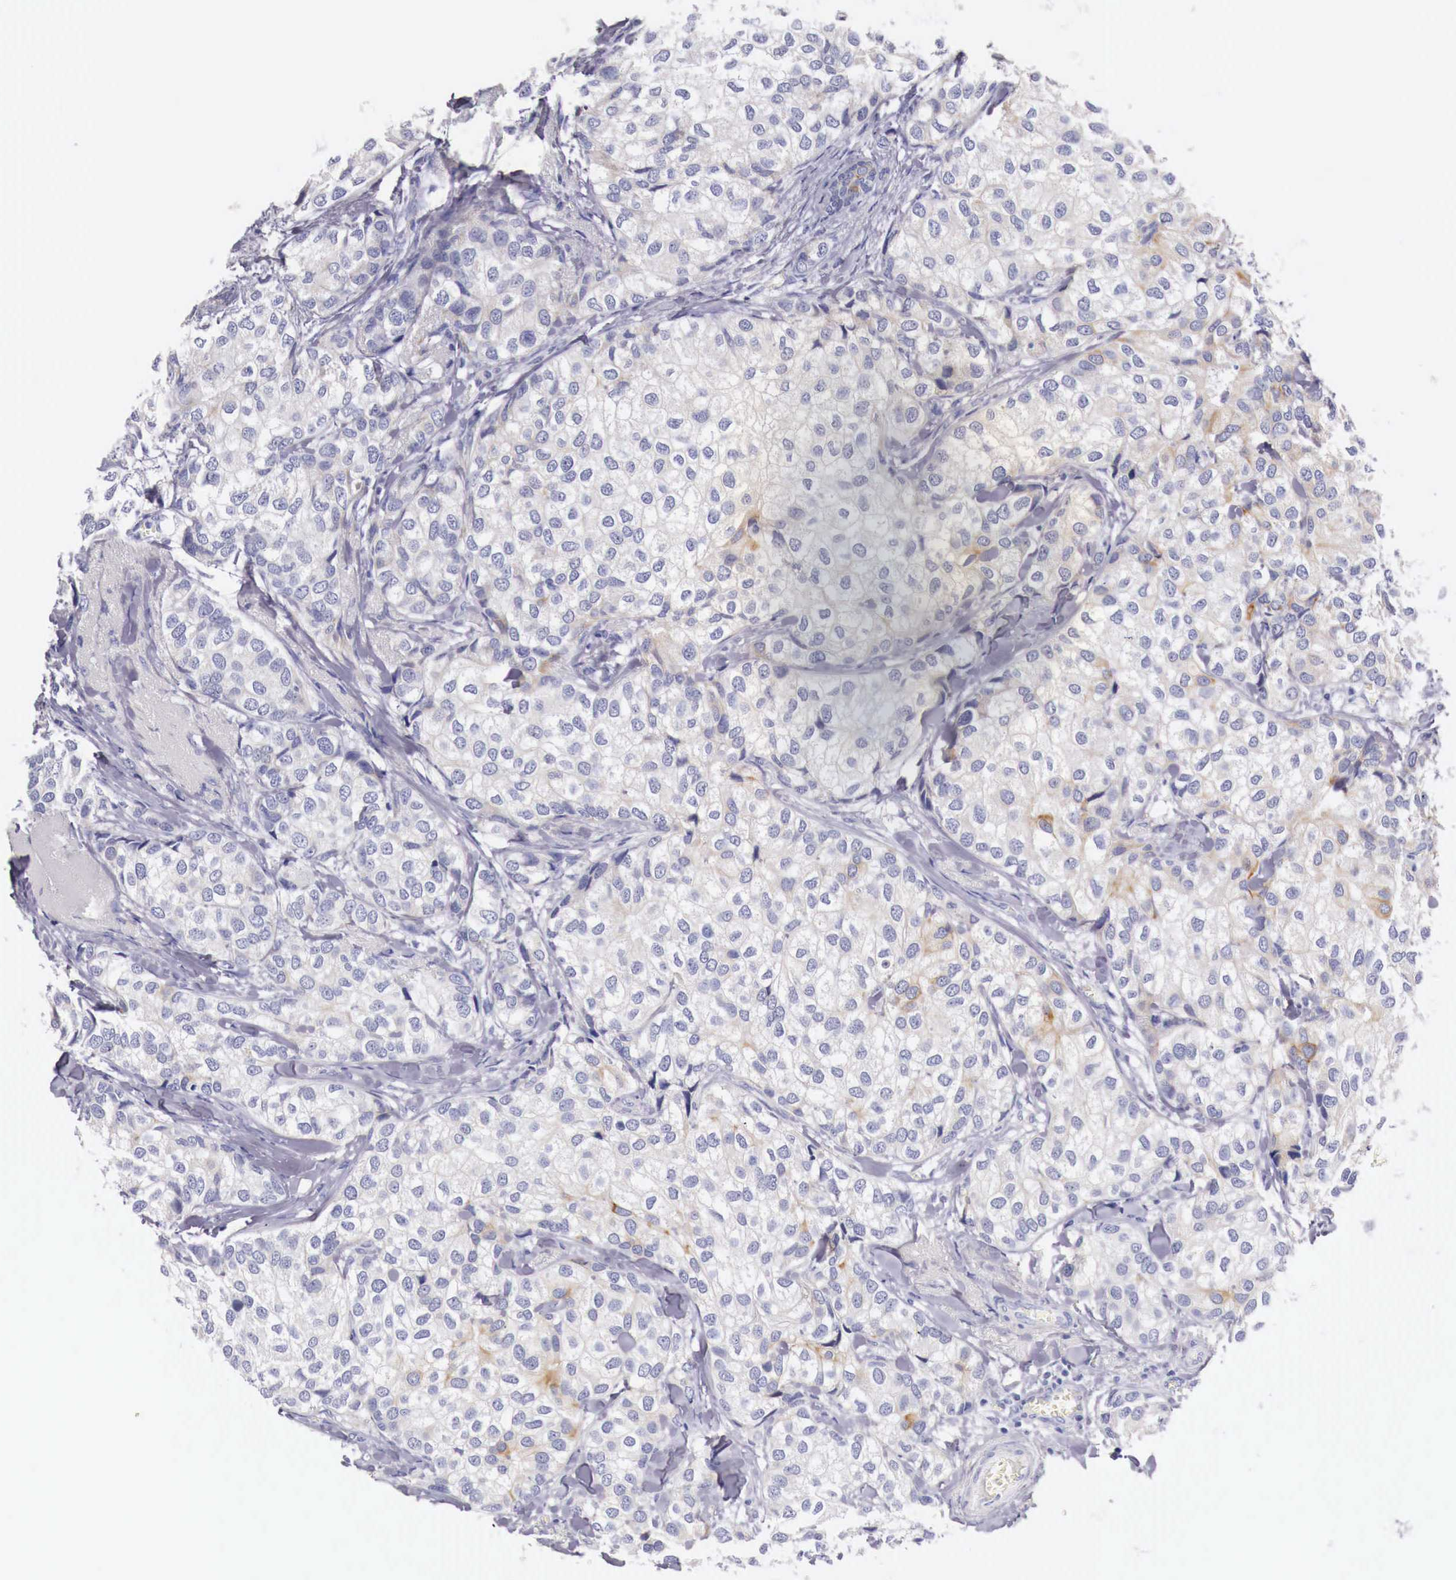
{"staining": {"intensity": "weak", "quantity": "<25%", "location": "cytoplasmic/membranous"}, "tissue": "breast cancer", "cell_type": "Tumor cells", "image_type": "cancer", "snomed": [{"axis": "morphology", "description": "Duct carcinoma"}, {"axis": "topography", "description": "Breast"}], "caption": "The histopathology image exhibits no significant staining in tumor cells of breast cancer (invasive ductal carcinoma).", "gene": "NREP", "patient": {"sex": "female", "age": 68}}